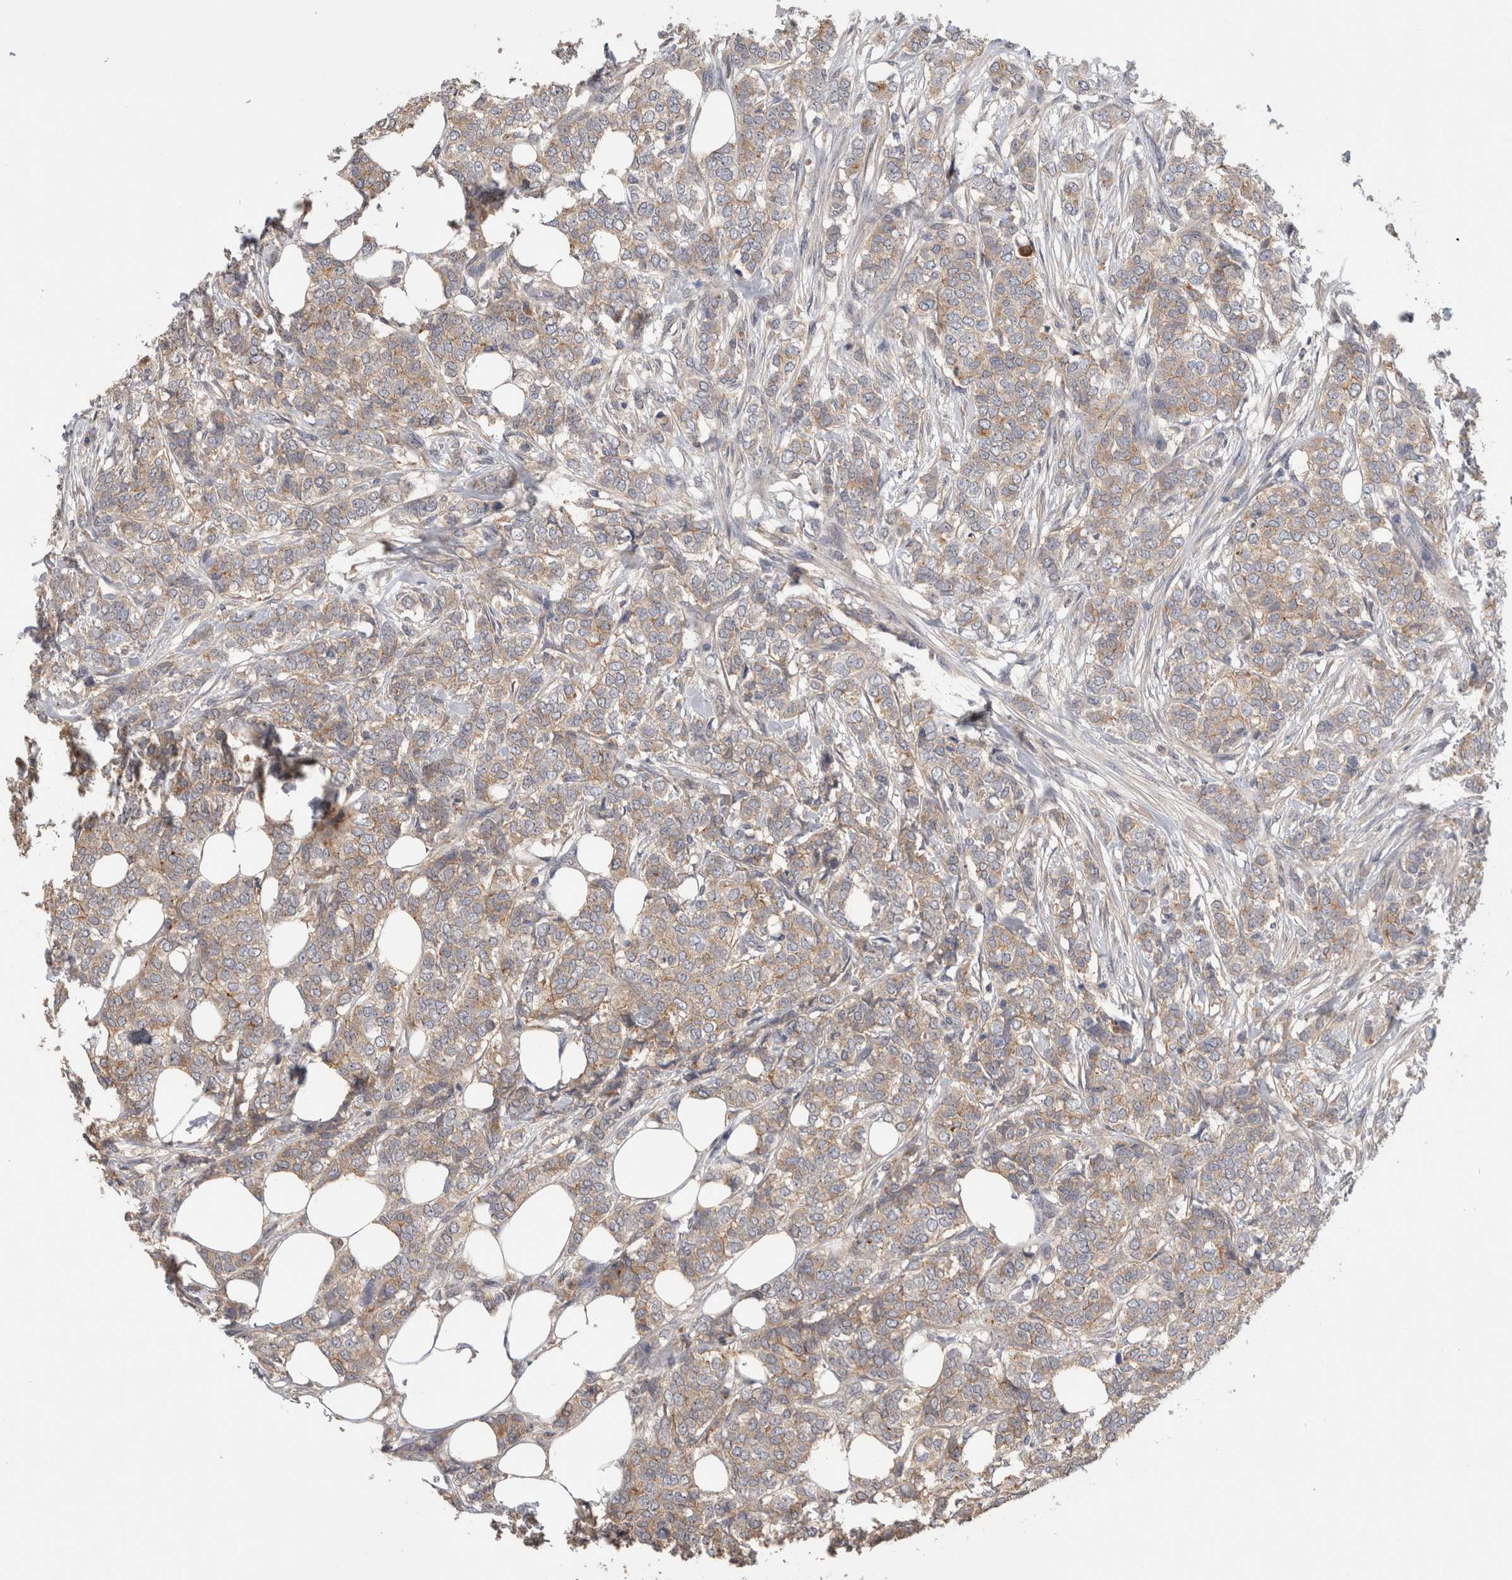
{"staining": {"intensity": "weak", "quantity": ">75%", "location": "cytoplasmic/membranous"}, "tissue": "breast cancer", "cell_type": "Tumor cells", "image_type": "cancer", "snomed": [{"axis": "morphology", "description": "Lobular carcinoma"}, {"axis": "topography", "description": "Skin"}, {"axis": "topography", "description": "Breast"}], "caption": "Tumor cells display weak cytoplasmic/membranous expression in approximately >75% of cells in lobular carcinoma (breast). Nuclei are stained in blue.", "gene": "PPP3CC", "patient": {"sex": "female", "age": 46}}